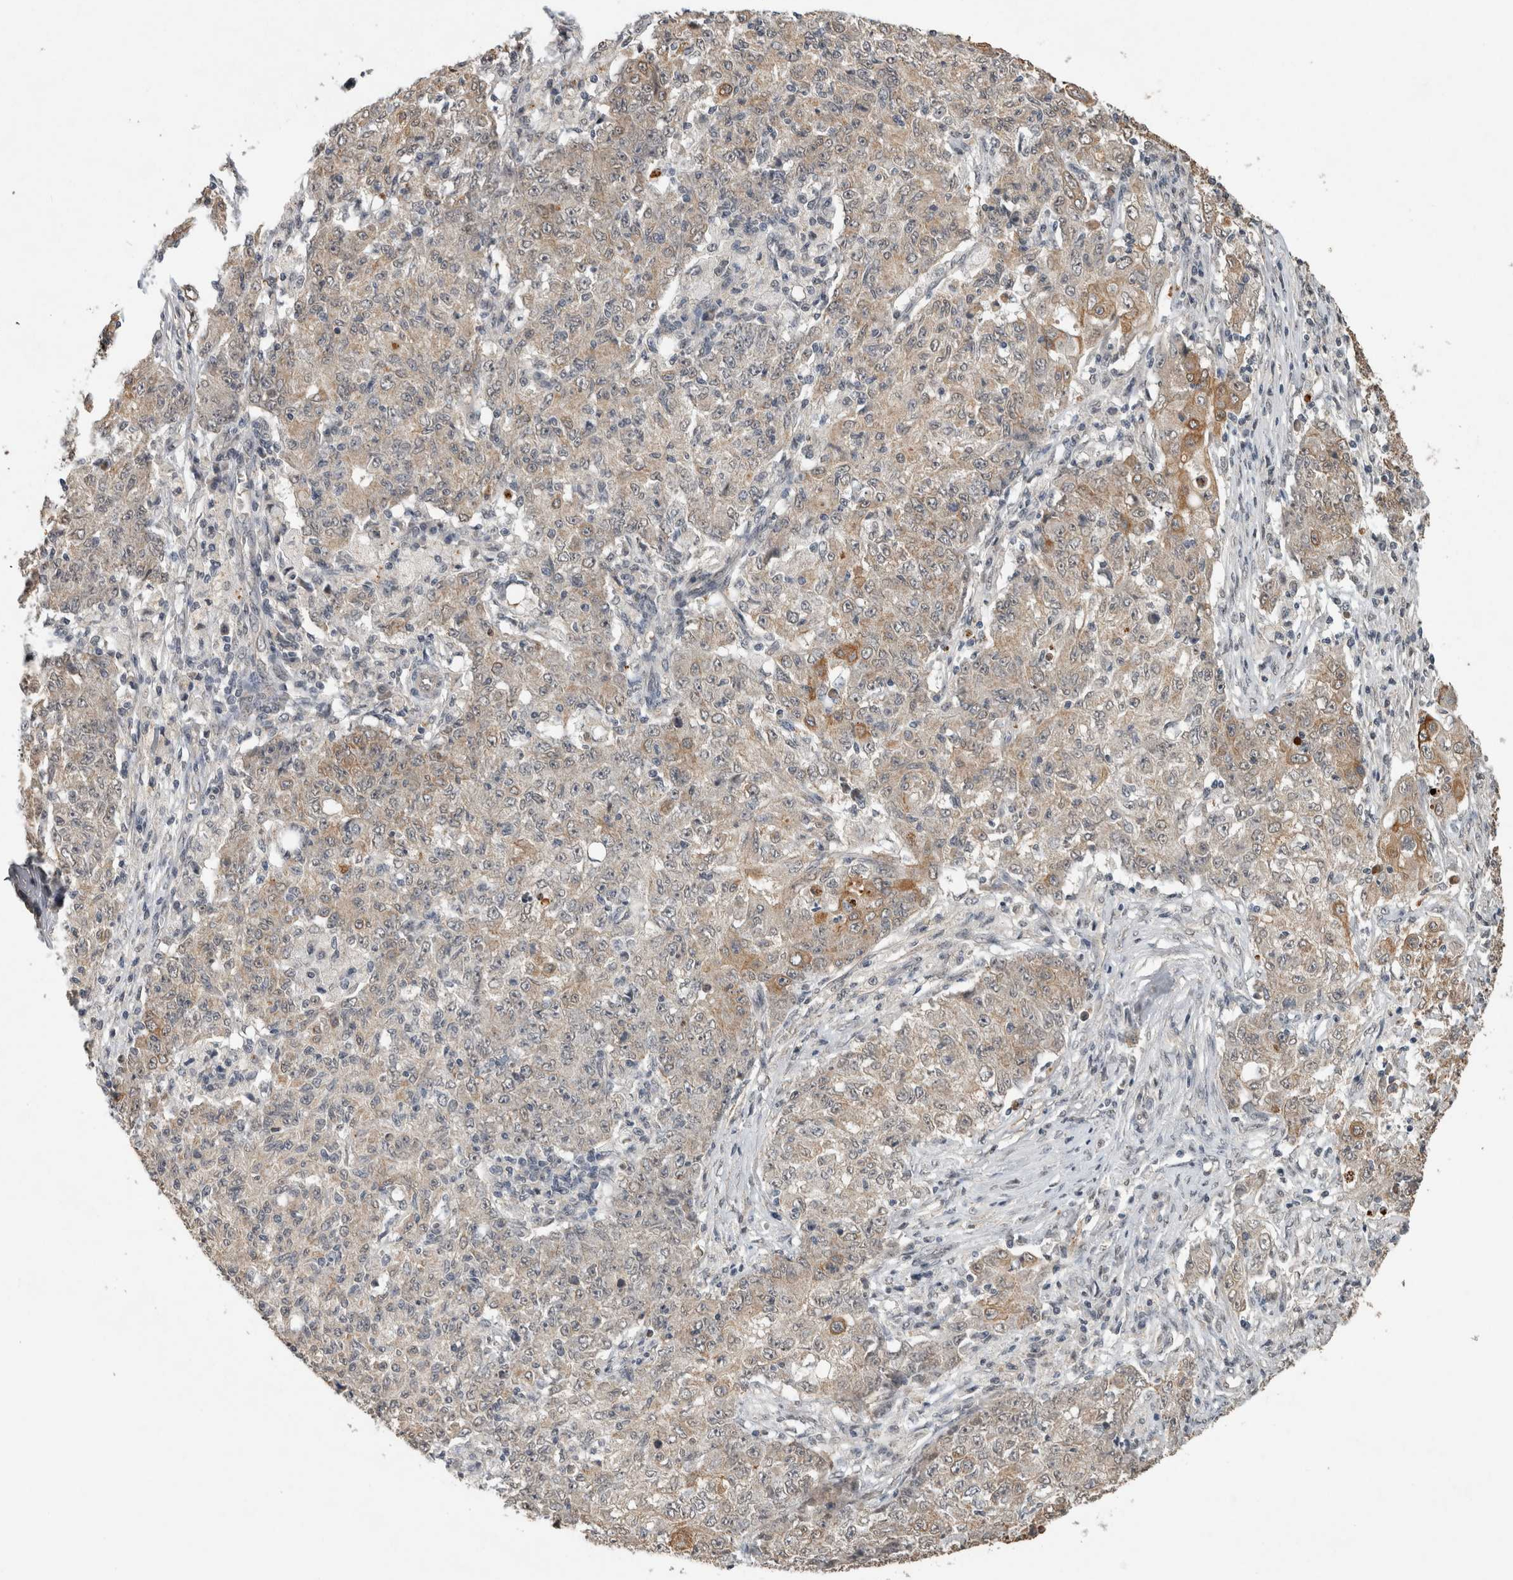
{"staining": {"intensity": "weak", "quantity": "<25%", "location": "cytoplasmic/membranous"}, "tissue": "ovarian cancer", "cell_type": "Tumor cells", "image_type": "cancer", "snomed": [{"axis": "morphology", "description": "Carcinoma, endometroid"}, {"axis": "topography", "description": "Ovary"}], "caption": "Photomicrograph shows no protein staining in tumor cells of ovarian cancer tissue.", "gene": "RHPN1", "patient": {"sex": "female", "age": 42}}